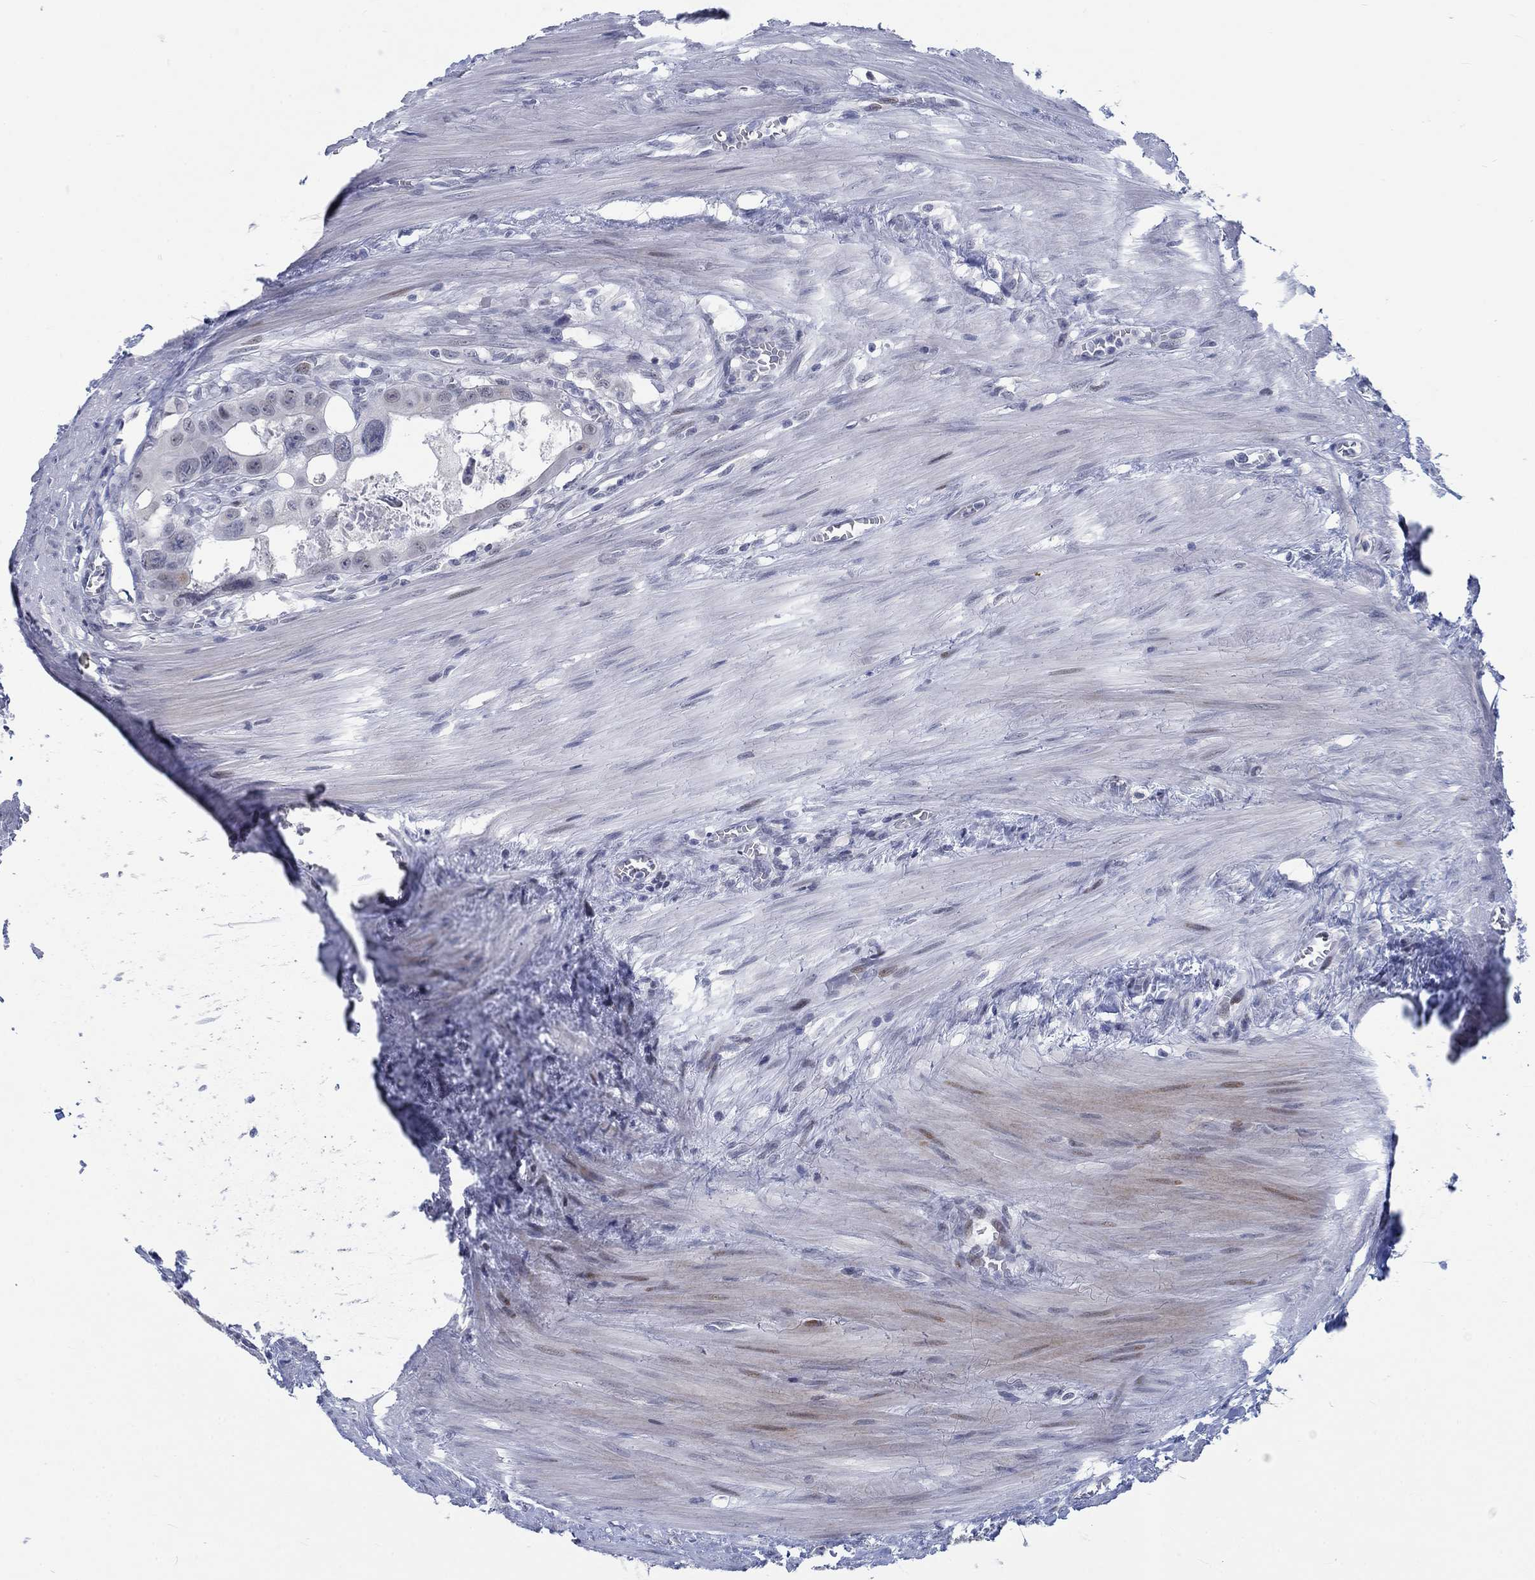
{"staining": {"intensity": "negative", "quantity": "none", "location": "none"}, "tissue": "colorectal cancer", "cell_type": "Tumor cells", "image_type": "cancer", "snomed": [{"axis": "morphology", "description": "Adenocarcinoma, NOS"}, {"axis": "topography", "description": "Rectum"}], "caption": "This is an immunohistochemistry micrograph of colorectal cancer (adenocarcinoma). There is no expression in tumor cells.", "gene": "NEU3", "patient": {"sex": "male", "age": 64}}